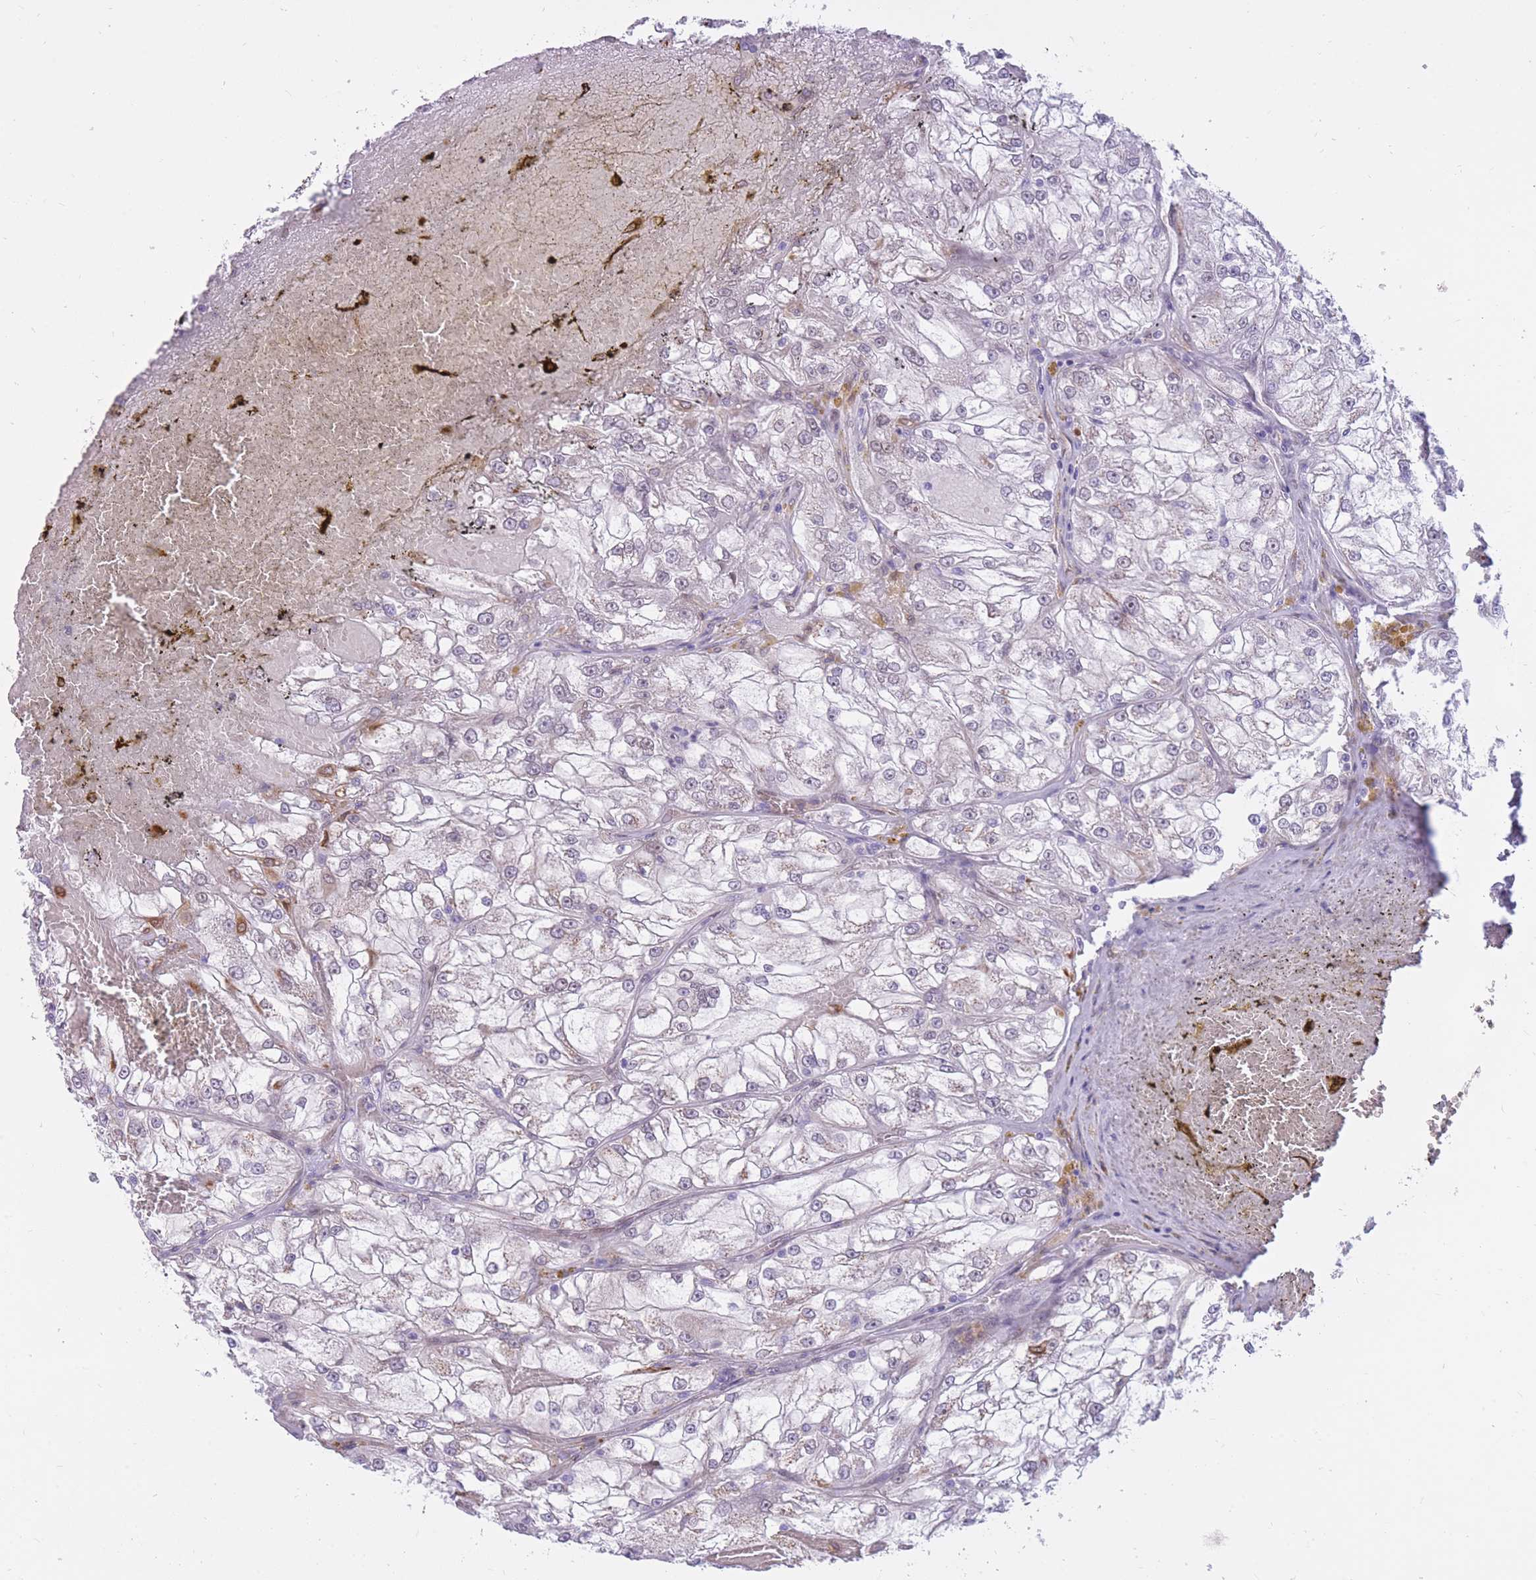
{"staining": {"intensity": "negative", "quantity": "none", "location": "none"}, "tissue": "renal cancer", "cell_type": "Tumor cells", "image_type": "cancer", "snomed": [{"axis": "morphology", "description": "Adenocarcinoma, NOS"}, {"axis": "topography", "description": "Kidney"}], "caption": "IHC of renal cancer (adenocarcinoma) displays no expression in tumor cells.", "gene": "HOOK2", "patient": {"sex": "female", "age": 72}}